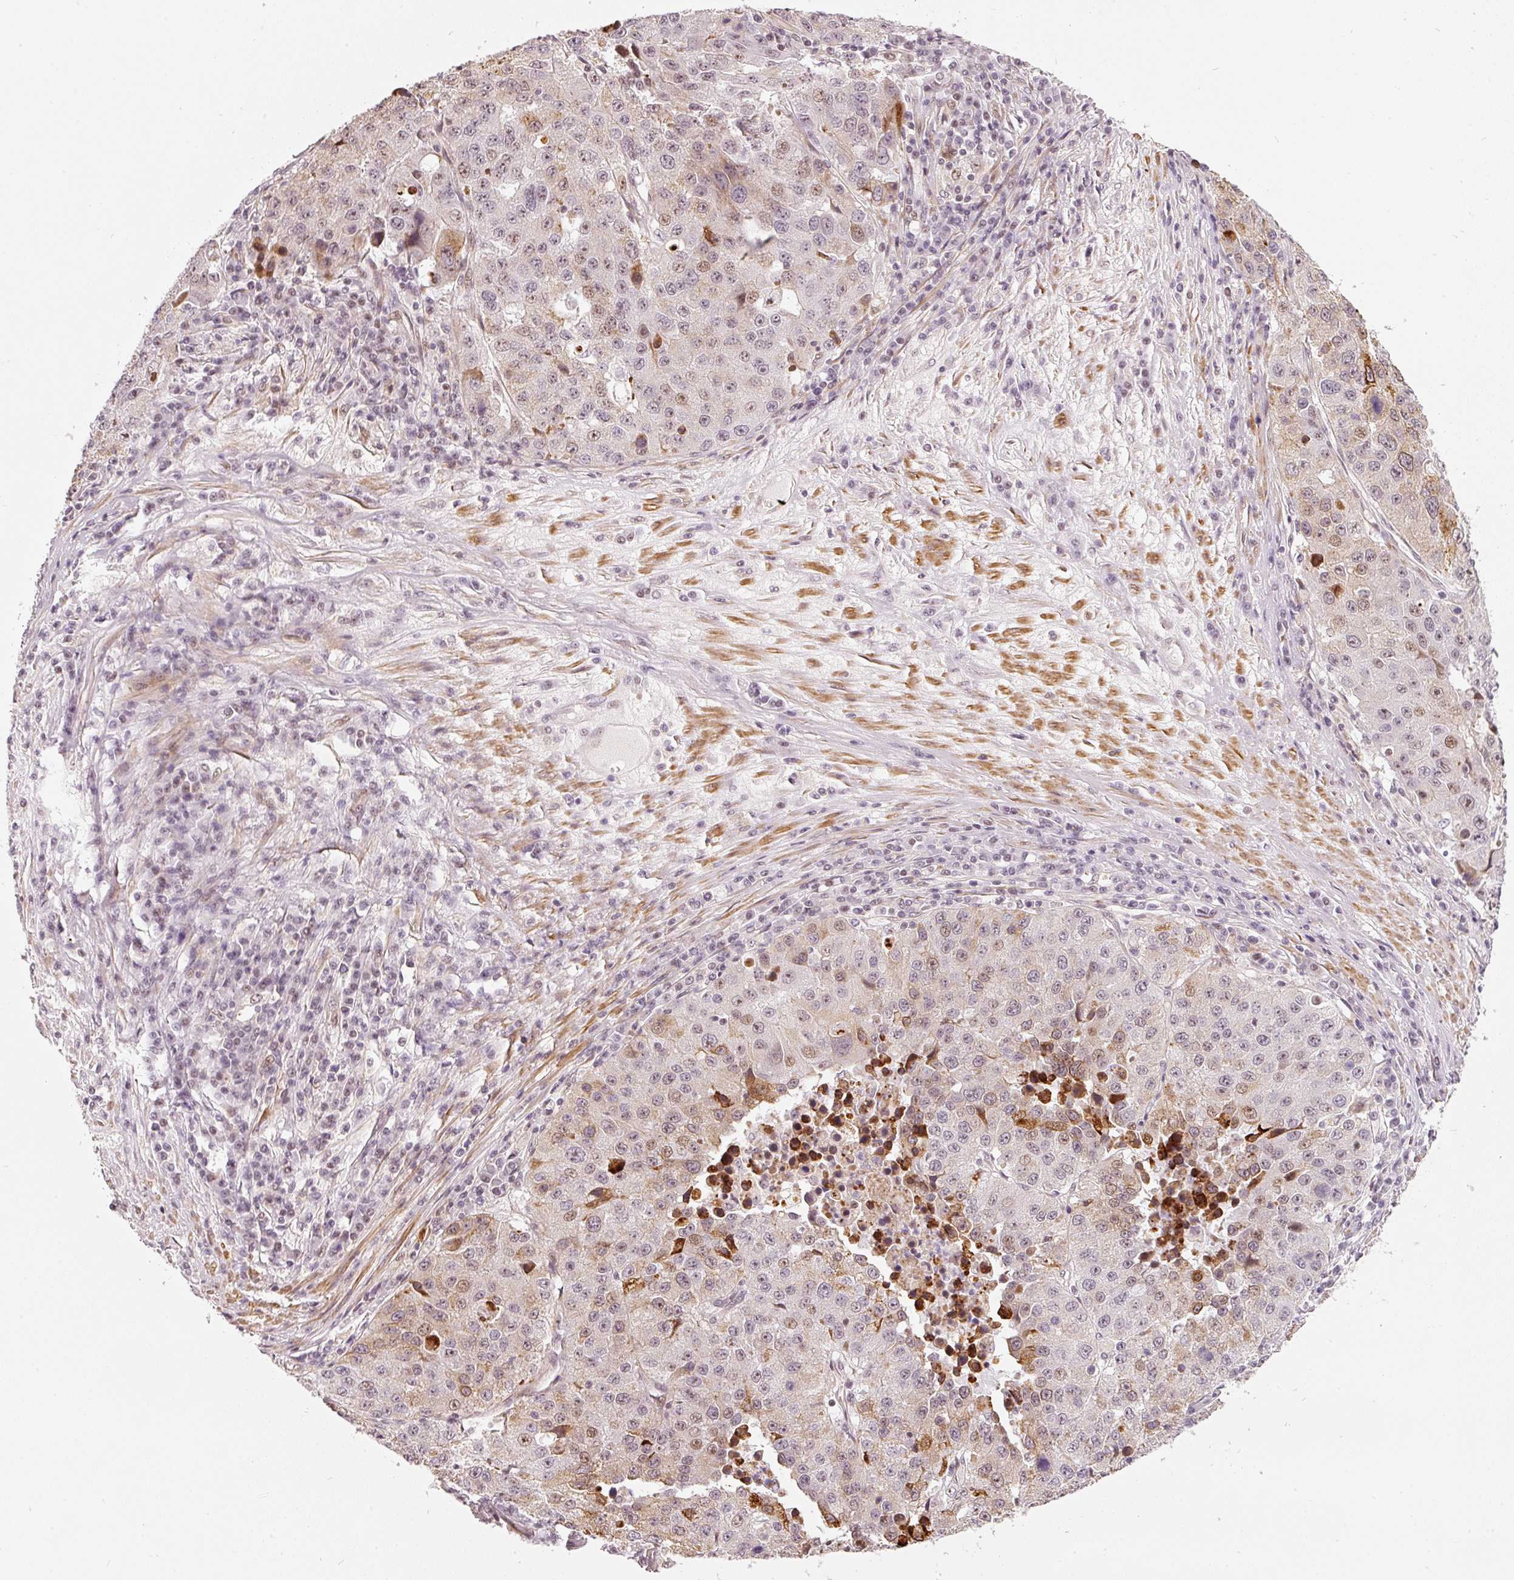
{"staining": {"intensity": "weak", "quantity": "25%-75%", "location": "cytoplasmic/membranous,nuclear"}, "tissue": "stomach cancer", "cell_type": "Tumor cells", "image_type": "cancer", "snomed": [{"axis": "morphology", "description": "Adenocarcinoma, NOS"}, {"axis": "topography", "description": "Stomach"}], "caption": "A high-resolution histopathology image shows IHC staining of stomach cancer (adenocarcinoma), which exhibits weak cytoplasmic/membranous and nuclear positivity in about 25%-75% of tumor cells. The staining was performed using DAB (3,3'-diaminobenzidine) to visualize the protein expression in brown, while the nuclei were stained in blue with hematoxylin (Magnification: 20x).", "gene": "MXRA8", "patient": {"sex": "male", "age": 71}}